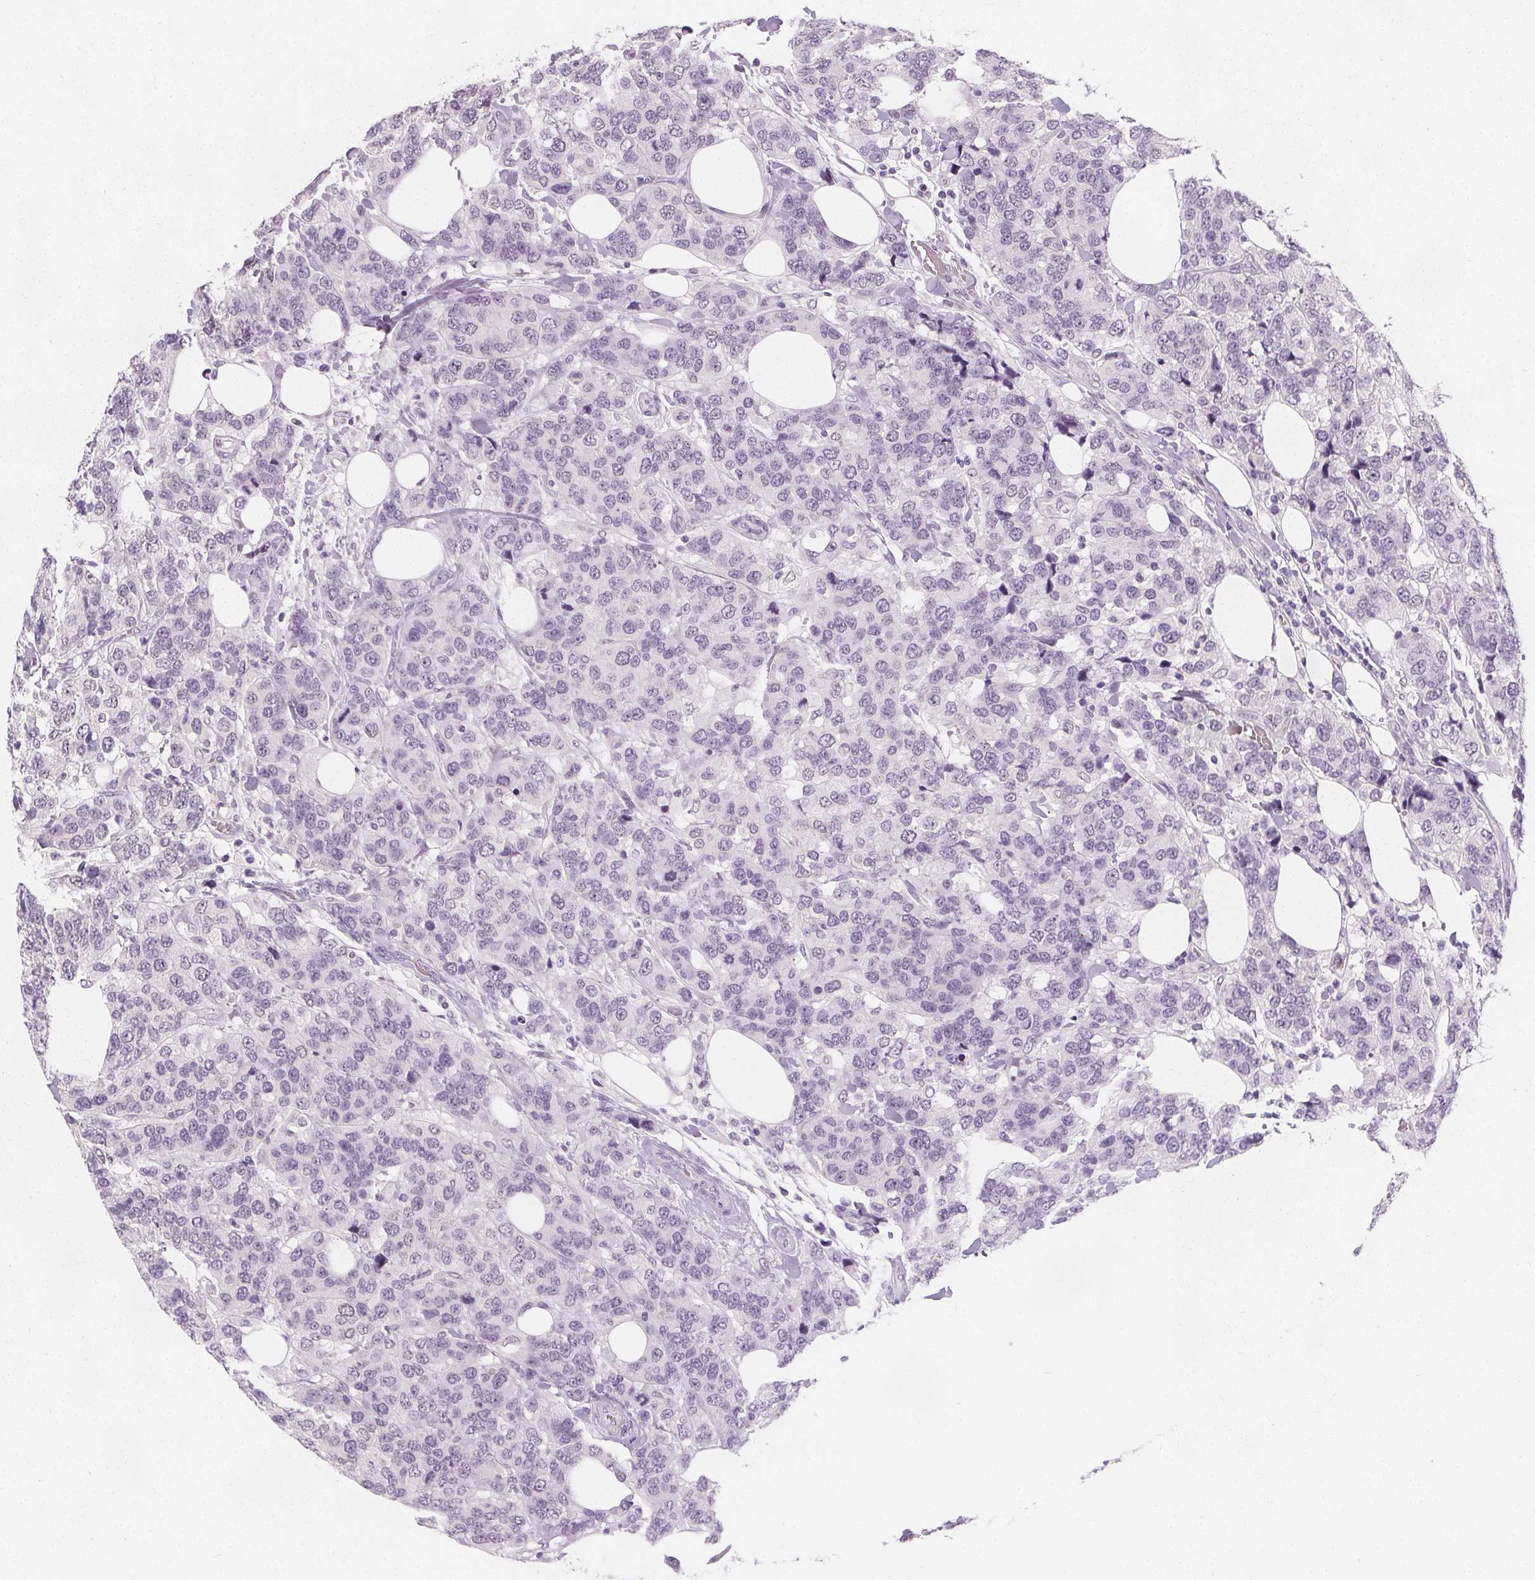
{"staining": {"intensity": "negative", "quantity": "none", "location": "none"}, "tissue": "breast cancer", "cell_type": "Tumor cells", "image_type": "cancer", "snomed": [{"axis": "morphology", "description": "Lobular carcinoma"}, {"axis": "topography", "description": "Breast"}], "caption": "There is no significant positivity in tumor cells of breast cancer (lobular carcinoma).", "gene": "DBX2", "patient": {"sex": "female", "age": 59}}